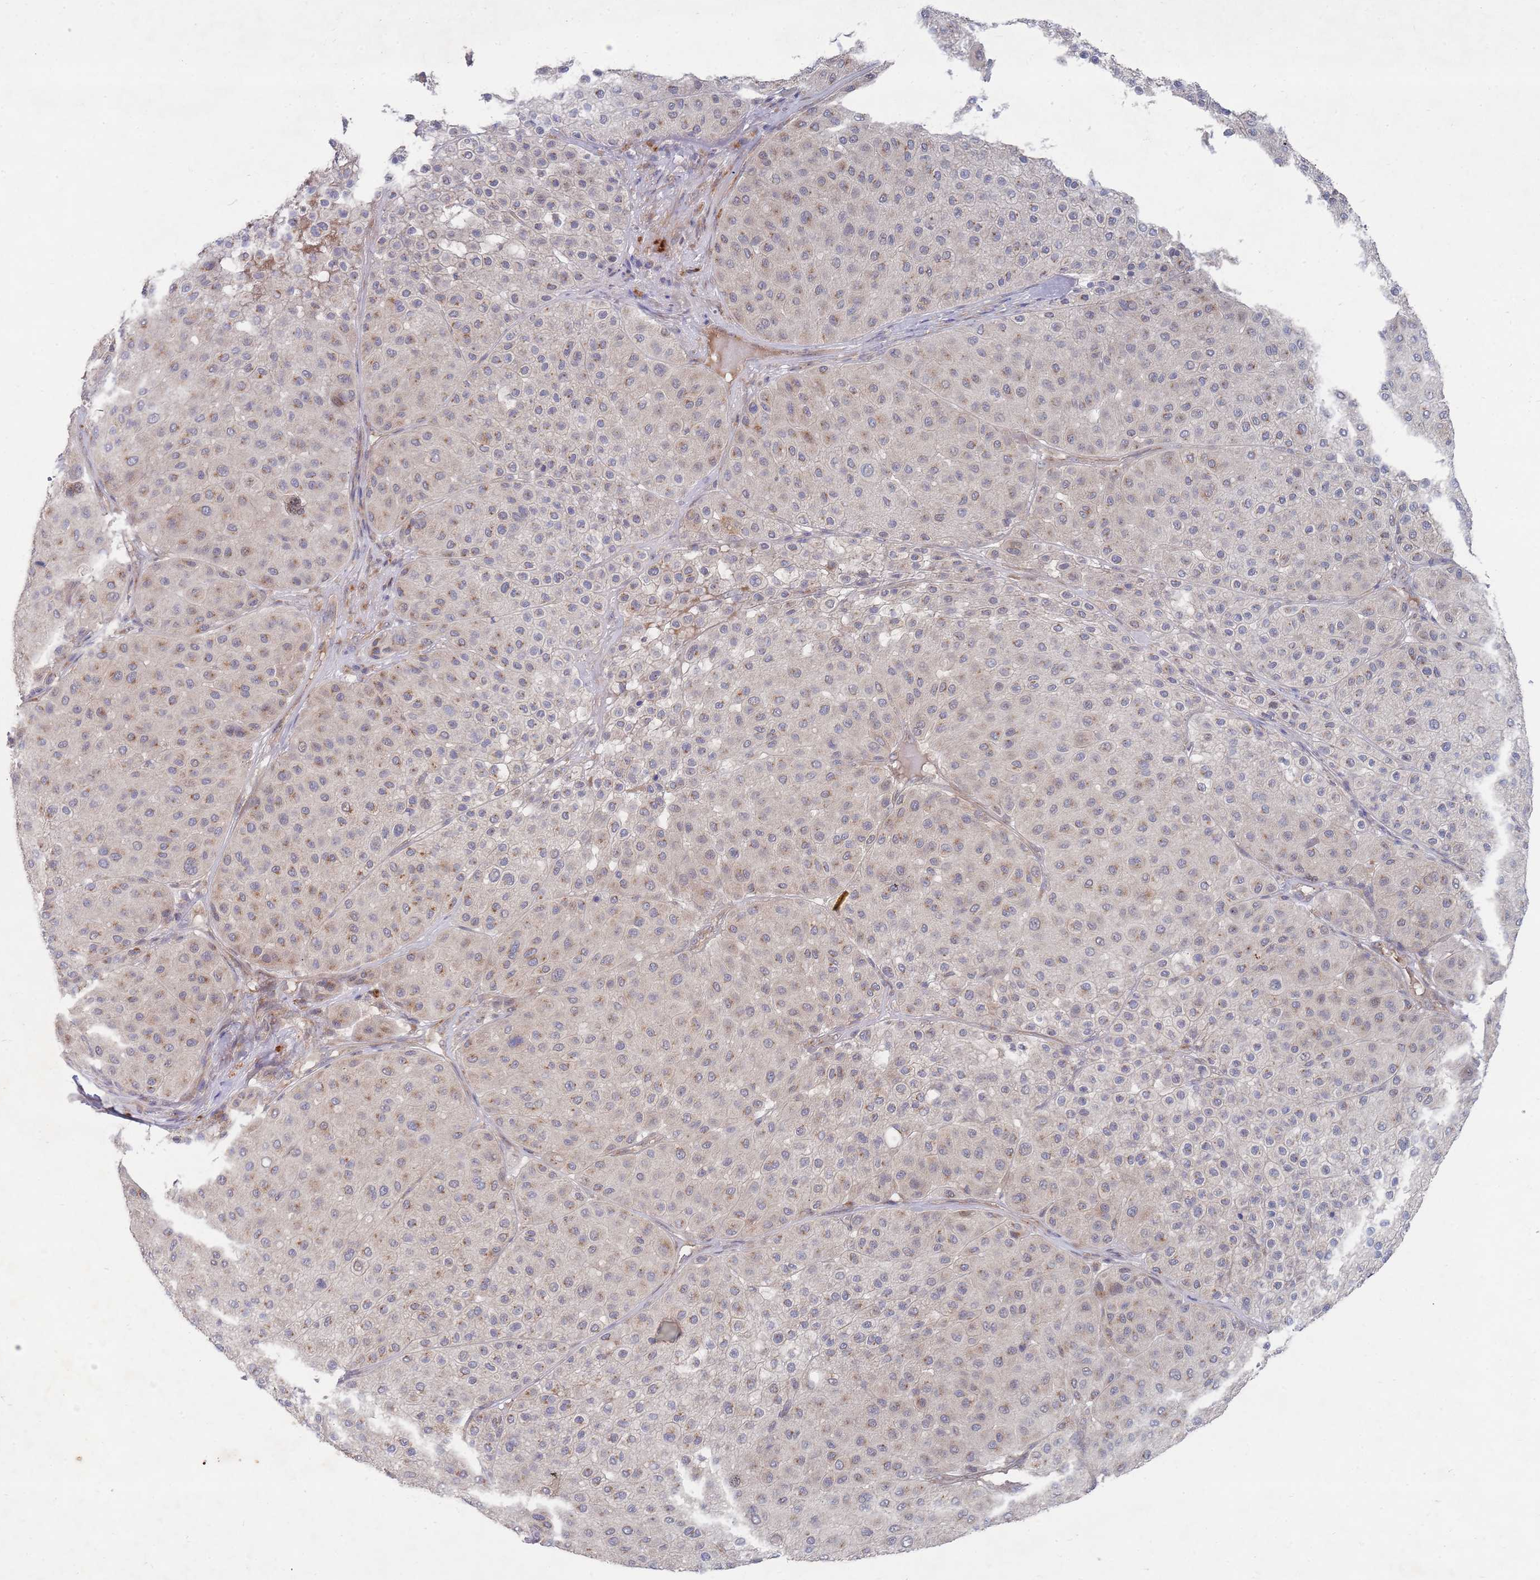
{"staining": {"intensity": "moderate", "quantity": "25%-75%", "location": "cytoplasmic/membranous"}, "tissue": "melanoma", "cell_type": "Tumor cells", "image_type": "cancer", "snomed": [{"axis": "morphology", "description": "Malignant melanoma, Metastatic site"}, {"axis": "topography", "description": "Smooth muscle"}], "caption": "Immunohistochemistry (IHC) (DAB (3,3'-diaminobenzidine)) staining of malignant melanoma (metastatic site) demonstrates moderate cytoplasmic/membranous protein expression in about 25%-75% of tumor cells. Nuclei are stained in blue.", "gene": "SLC35F5", "patient": {"sex": "male", "age": 41}}